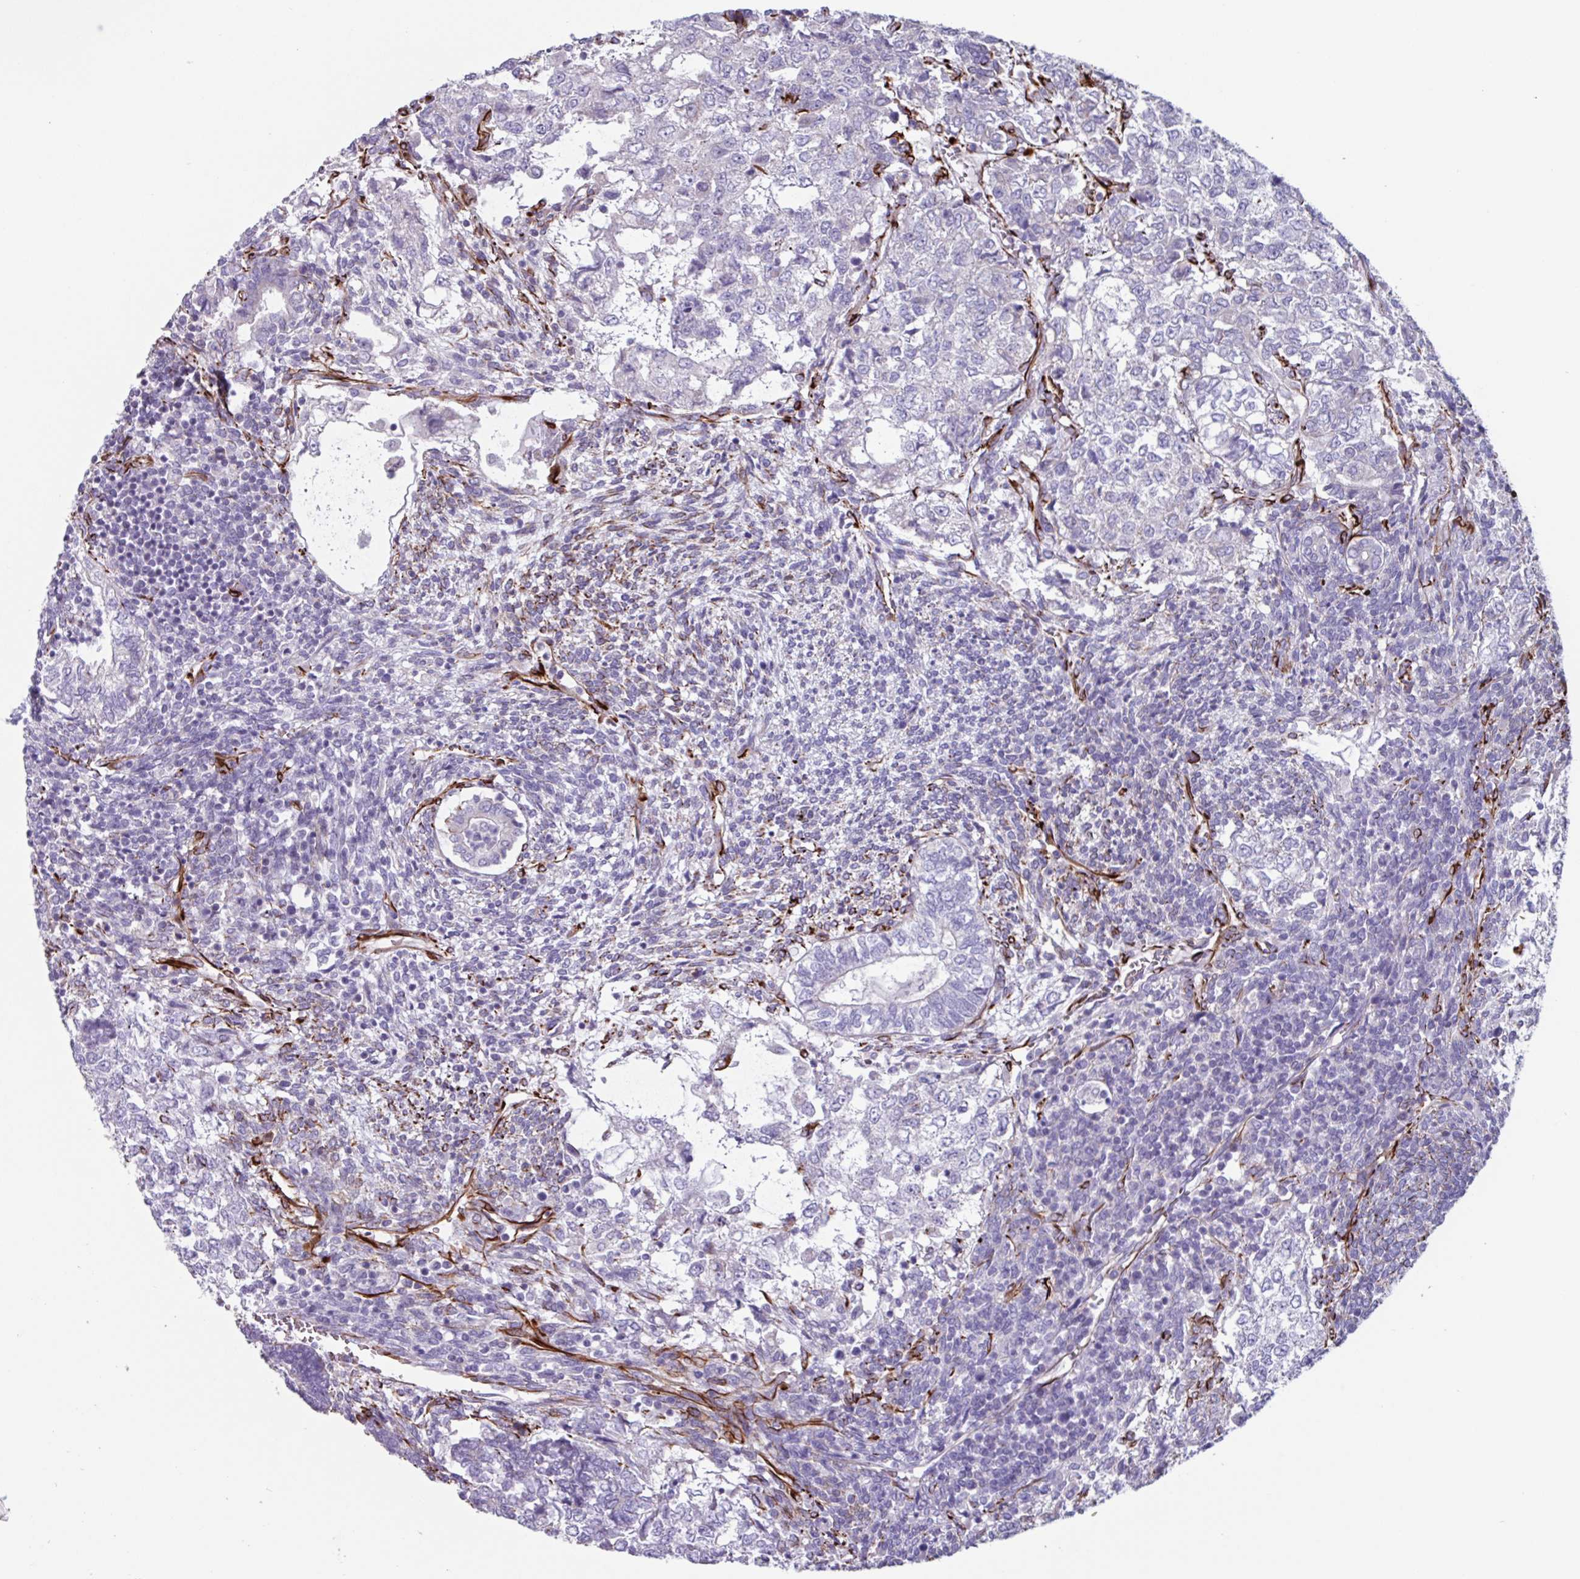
{"staining": {"intensity": "negative", "quantity": "none", "location": "none"}, "tissue": "testis cancer", "cell_type": "Tumor cells", "image_type": "cancer", "snomed": [{"axis": "morphology", "description": "Carcinoma, Embryonal, NOS"}, {"axis": "topography", "description": "Testis"}], "caption": "Embryonal carcinoma (testis) was stained to show a protein in brown. There is no significant expression in tumor cells.", "gene": "BTD", "patient": {"sex": "male", "age": 23}}